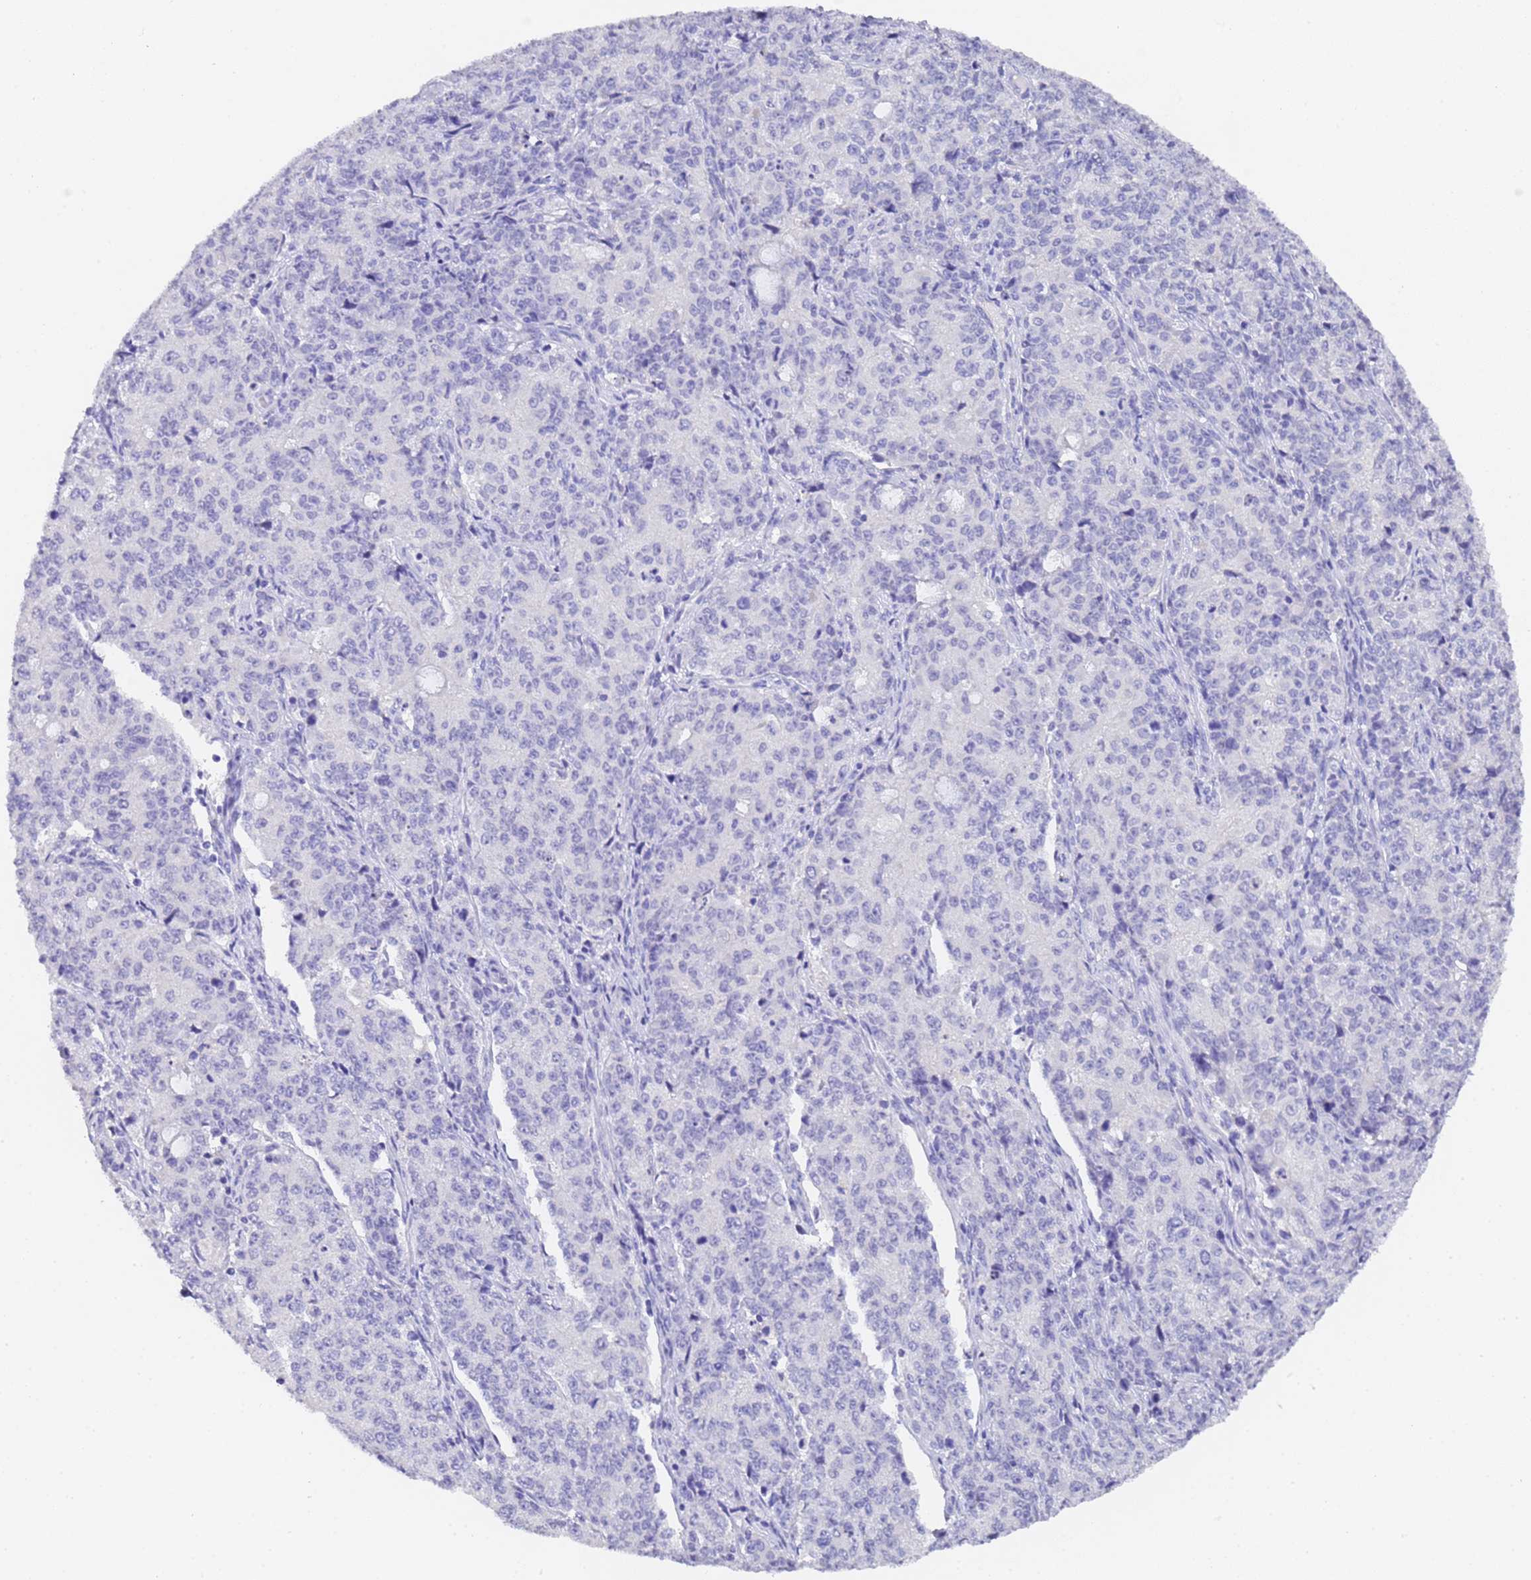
{"staining": {"intensity": "negative", "quantity": "none", "location": "none"}, "tissue": "endometrial cancer", "cell_type": "Tumor cells", "image_type": "cancer", "snomed": [{"axis": "morphology", "description": "Adenocarcinoma, NOS"}, {"axis": "topography", "description": "Endometrium"}], "caption": "A micrograph of adenocarcinoma (endometrial) stained for a protein shows no brown staining in tumor cells. (DAB IHC with hematoxylin counter stain).", "gene": "GABRA1", "patient": {"sex": "female", "age": 50}}